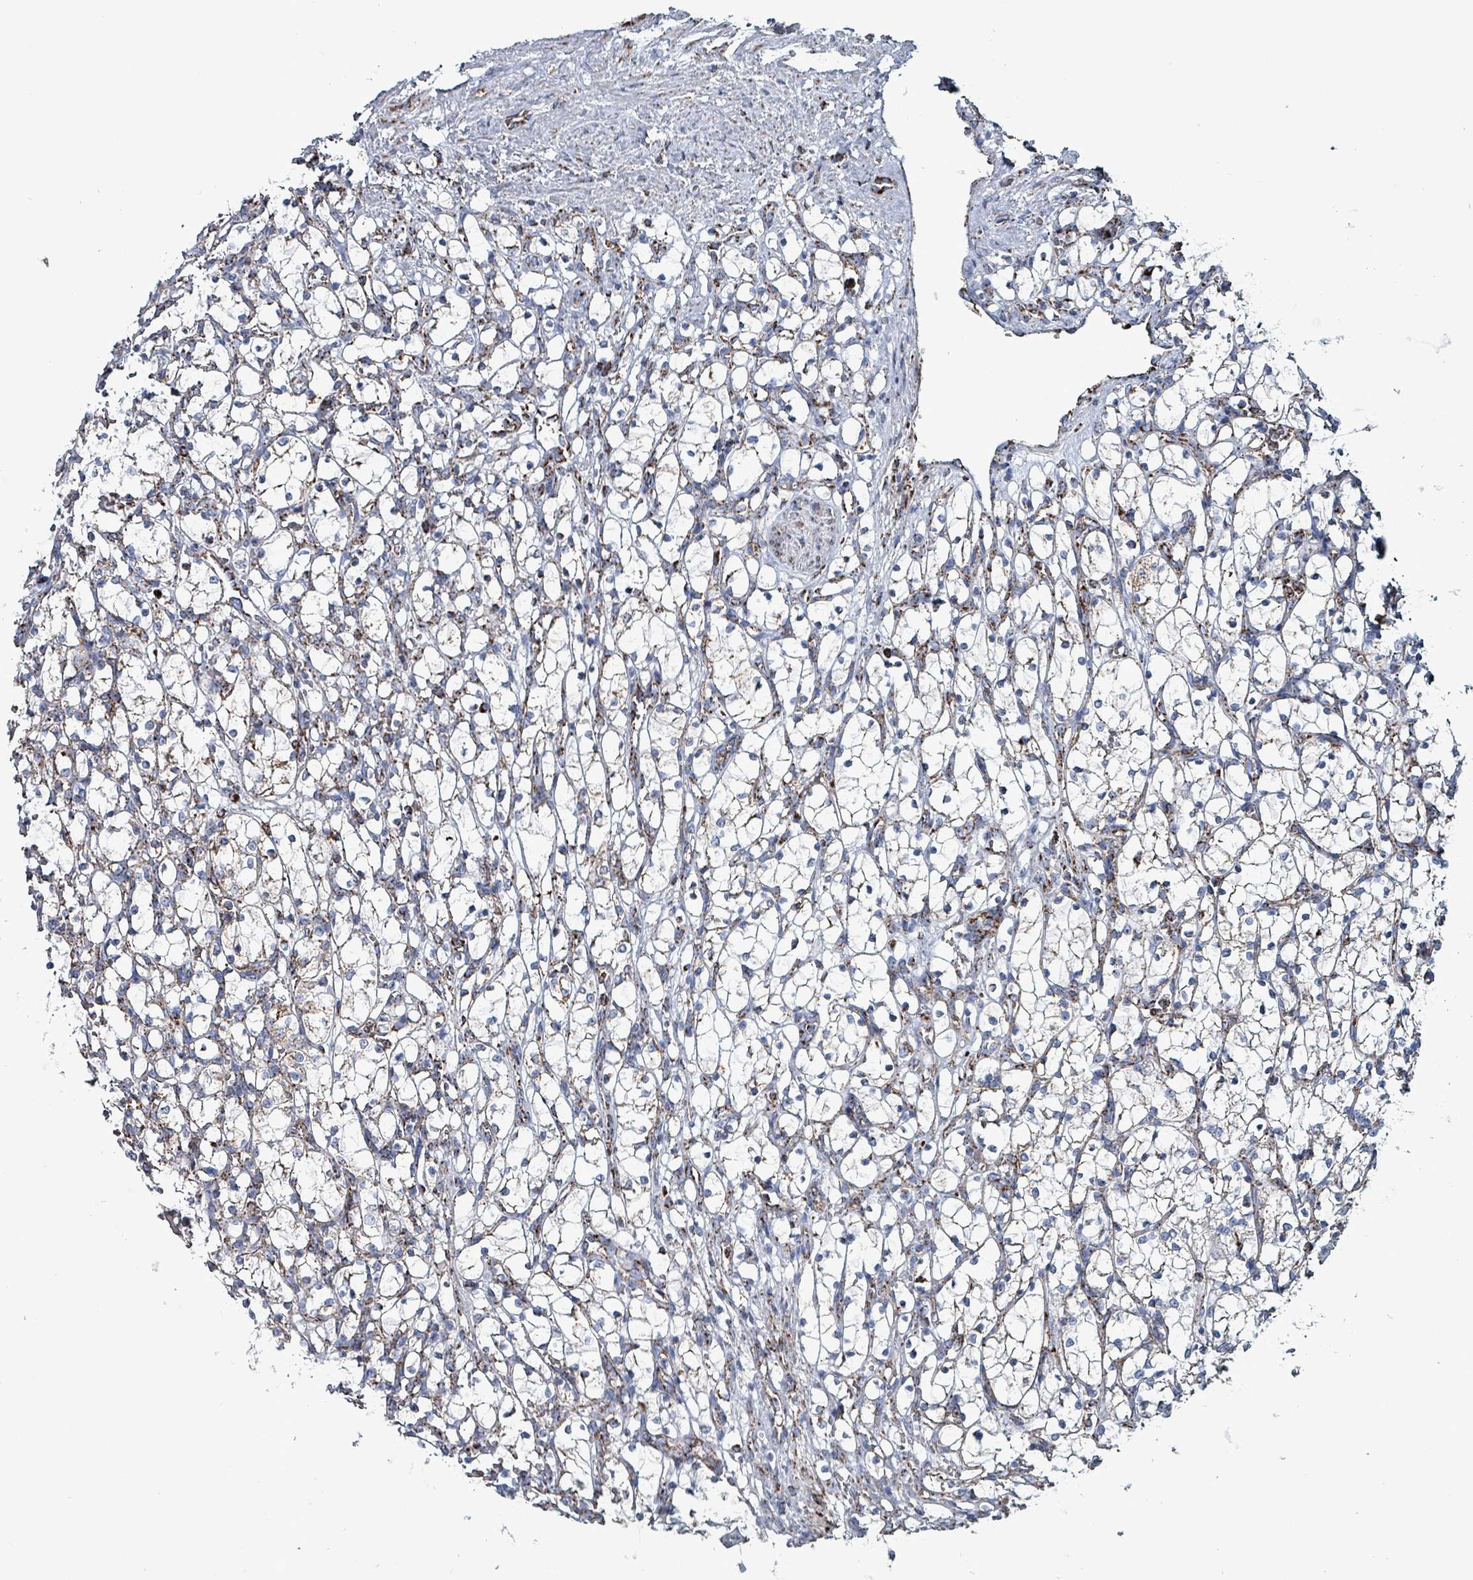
{"staining": {"intensity": "moderate", "quantity": ">75%", "location": "cytoplasmic/membranous"}, "tissue": "renal cancer", "cell_type": "Tumor cells", "image_type": "cancer", "snomed": [{"axis": "morphology", "description": "Adenocarcinoma, NOS"}, {"axis": "topography", "description": "Kidney"}], "caption": "Brown immunohistochemical staining in renal cancer (adenocarcinoma) exhibits moderate cytoplasmic/membranous positivity in about >75% of tumor cells.", "gene": "IDH3B", "patient": {"sex": "female", "age": 69}}